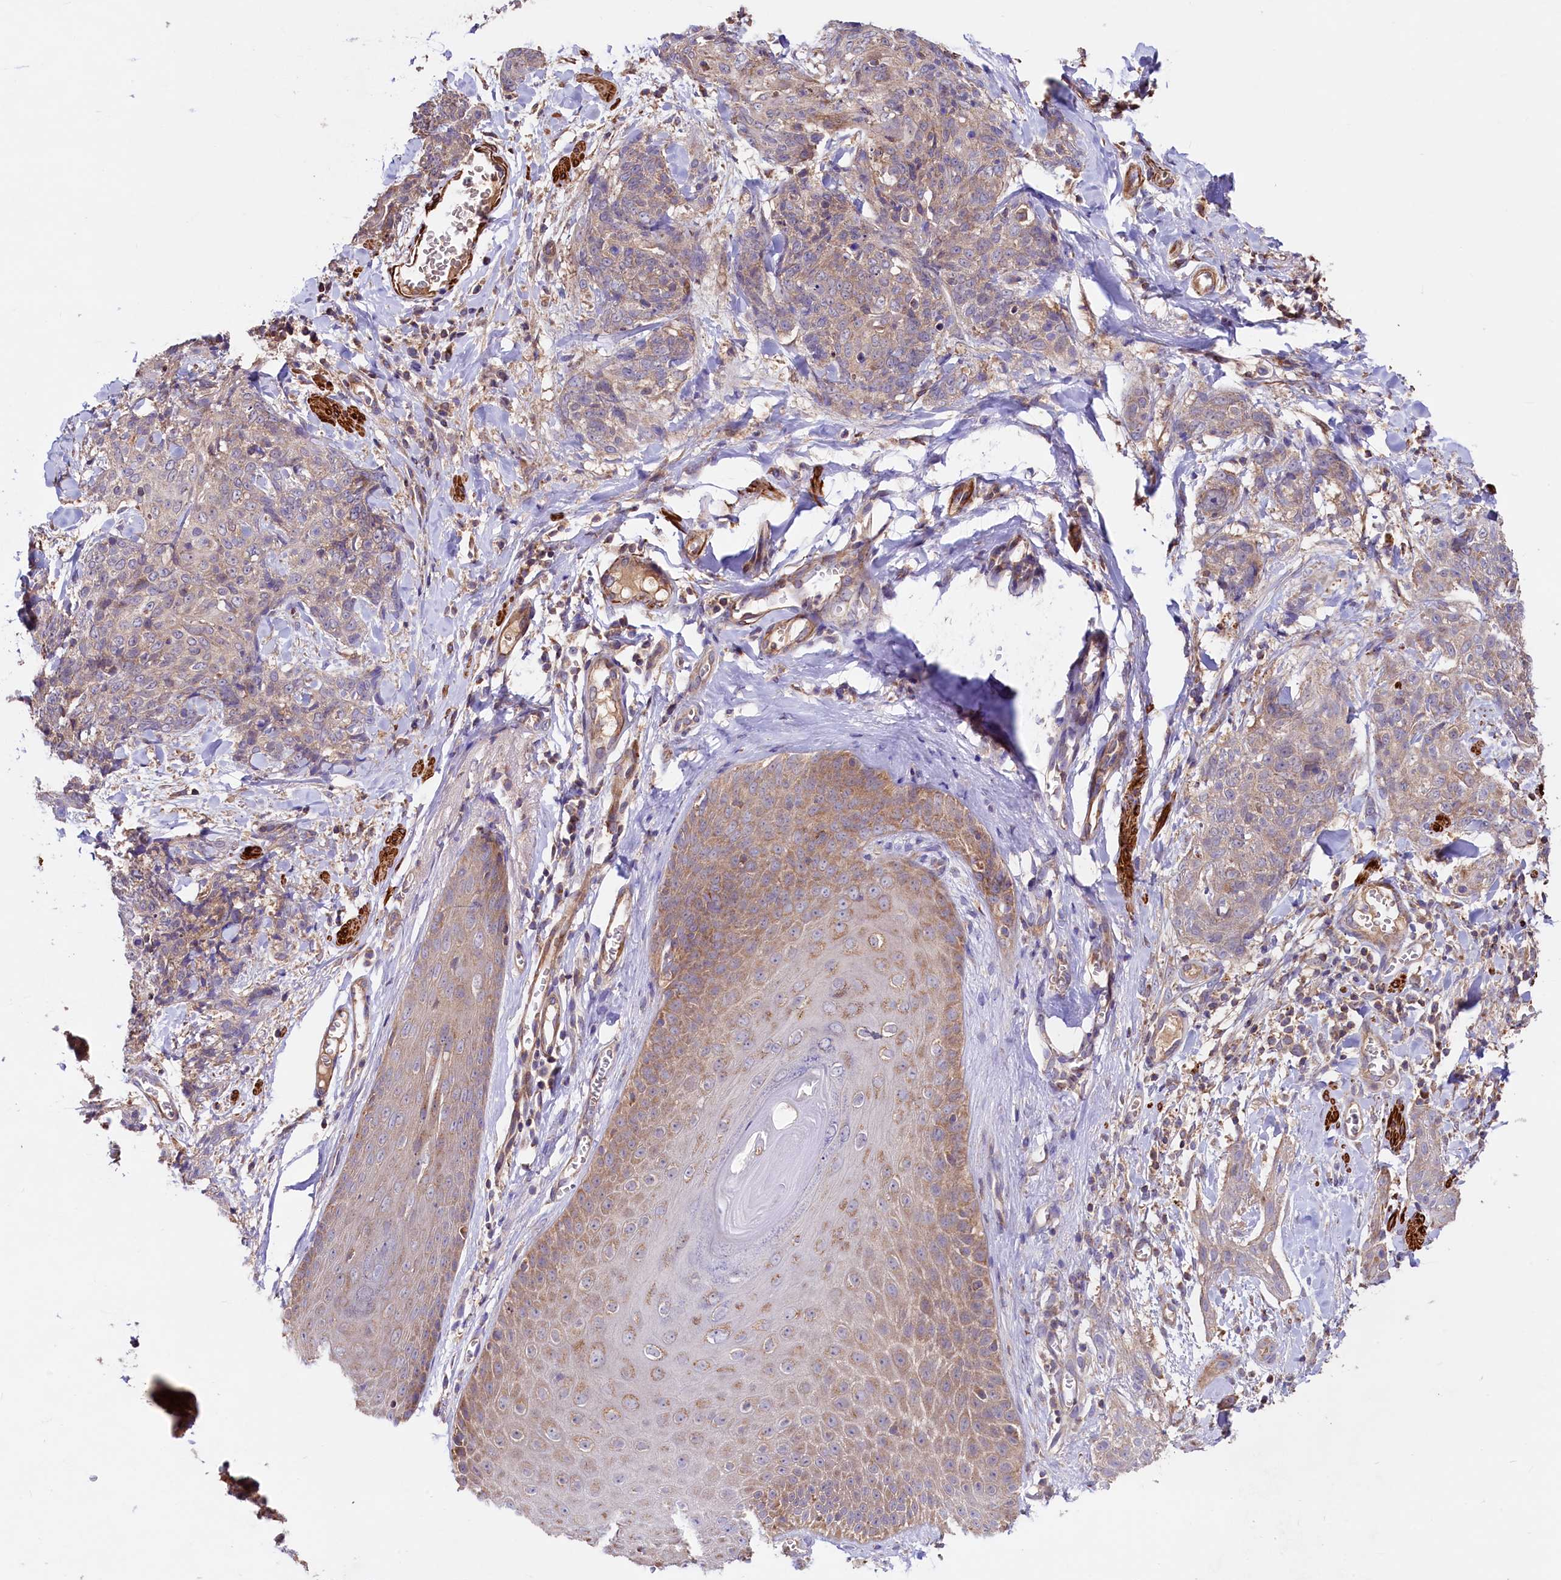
{"staining": {"intensity": "weak", "quantity": ">75%", "location": "cytoplasmic/membranous"}, "tissue": "skin cancer", "cell_type": "Tumor cells", "image_type": "cancer", "snomed": [{"axis": "morphology", "description": "Squamous cell carcinoma, NOS"}, {"axis": "topography", "description": "Skin"}, {"axis": "topography", "description": "Vulva"}], "caption": "Immunohistochemical staining of human skin squamous cell carcinoma reveals low levels of weak cytoplasmic/membranous expression in approximately >75% of tumor cells.", "gene": "CIAO3", "patient": {"sex": "female", "age": 85}}